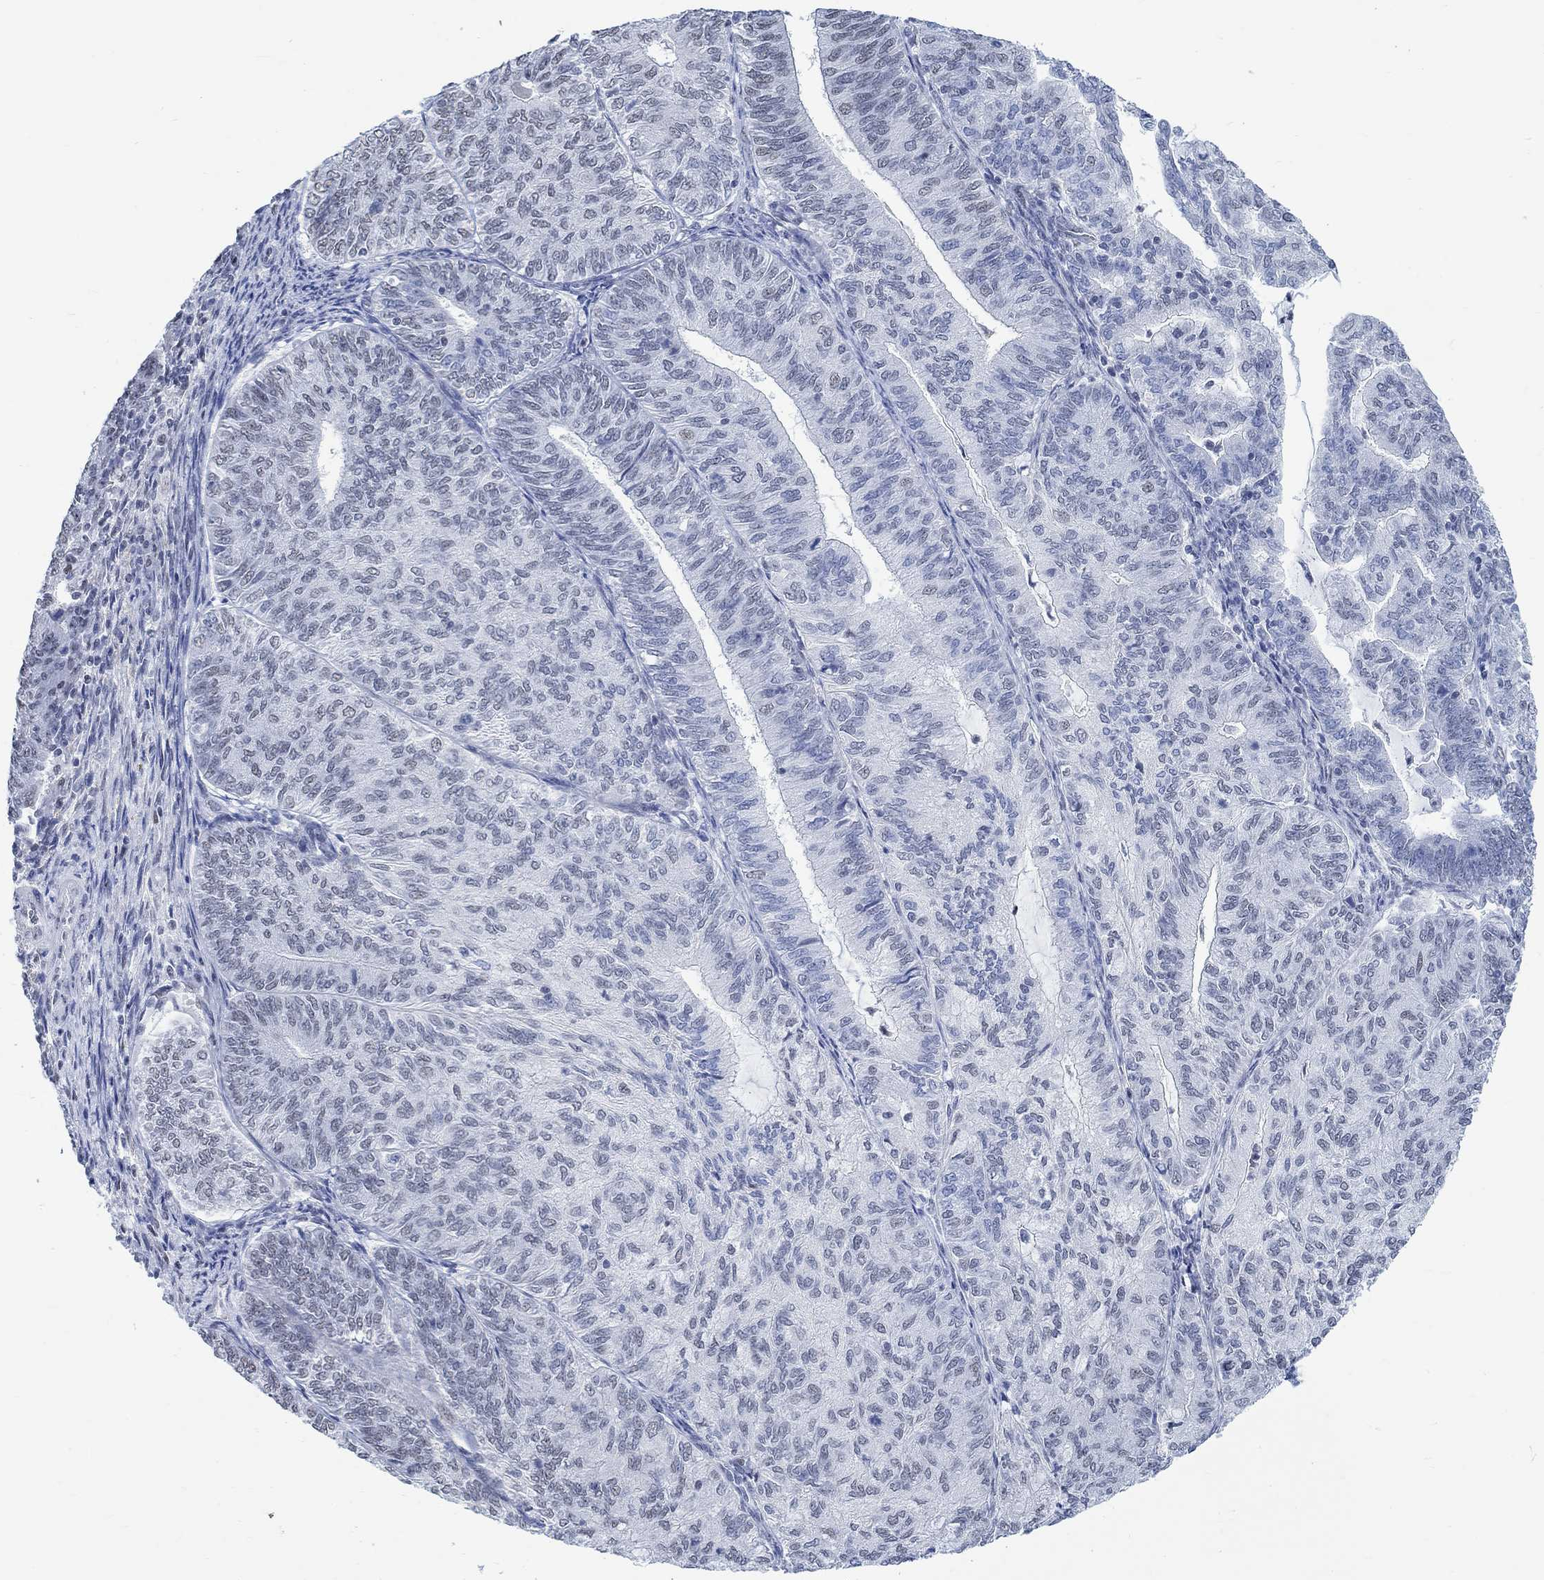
{"staining": {"intensity": "negative", "quantity": "none", "location": "none"}, "tissue": "endometrial cancer", "cell_type": "Tumor cells", "image_type": "cancer", "snomed": [{"axis": "morphology", "description": "Adenocarcinoma, NOS"}, {"axis": "topography", "description": "Endometrium"}], "caption": "Tumor cells show no significant protein positivity in endometrial adenocarcinoma.", "gene": "KCNH8", "patient": {"sex": "female", "age": 82}}